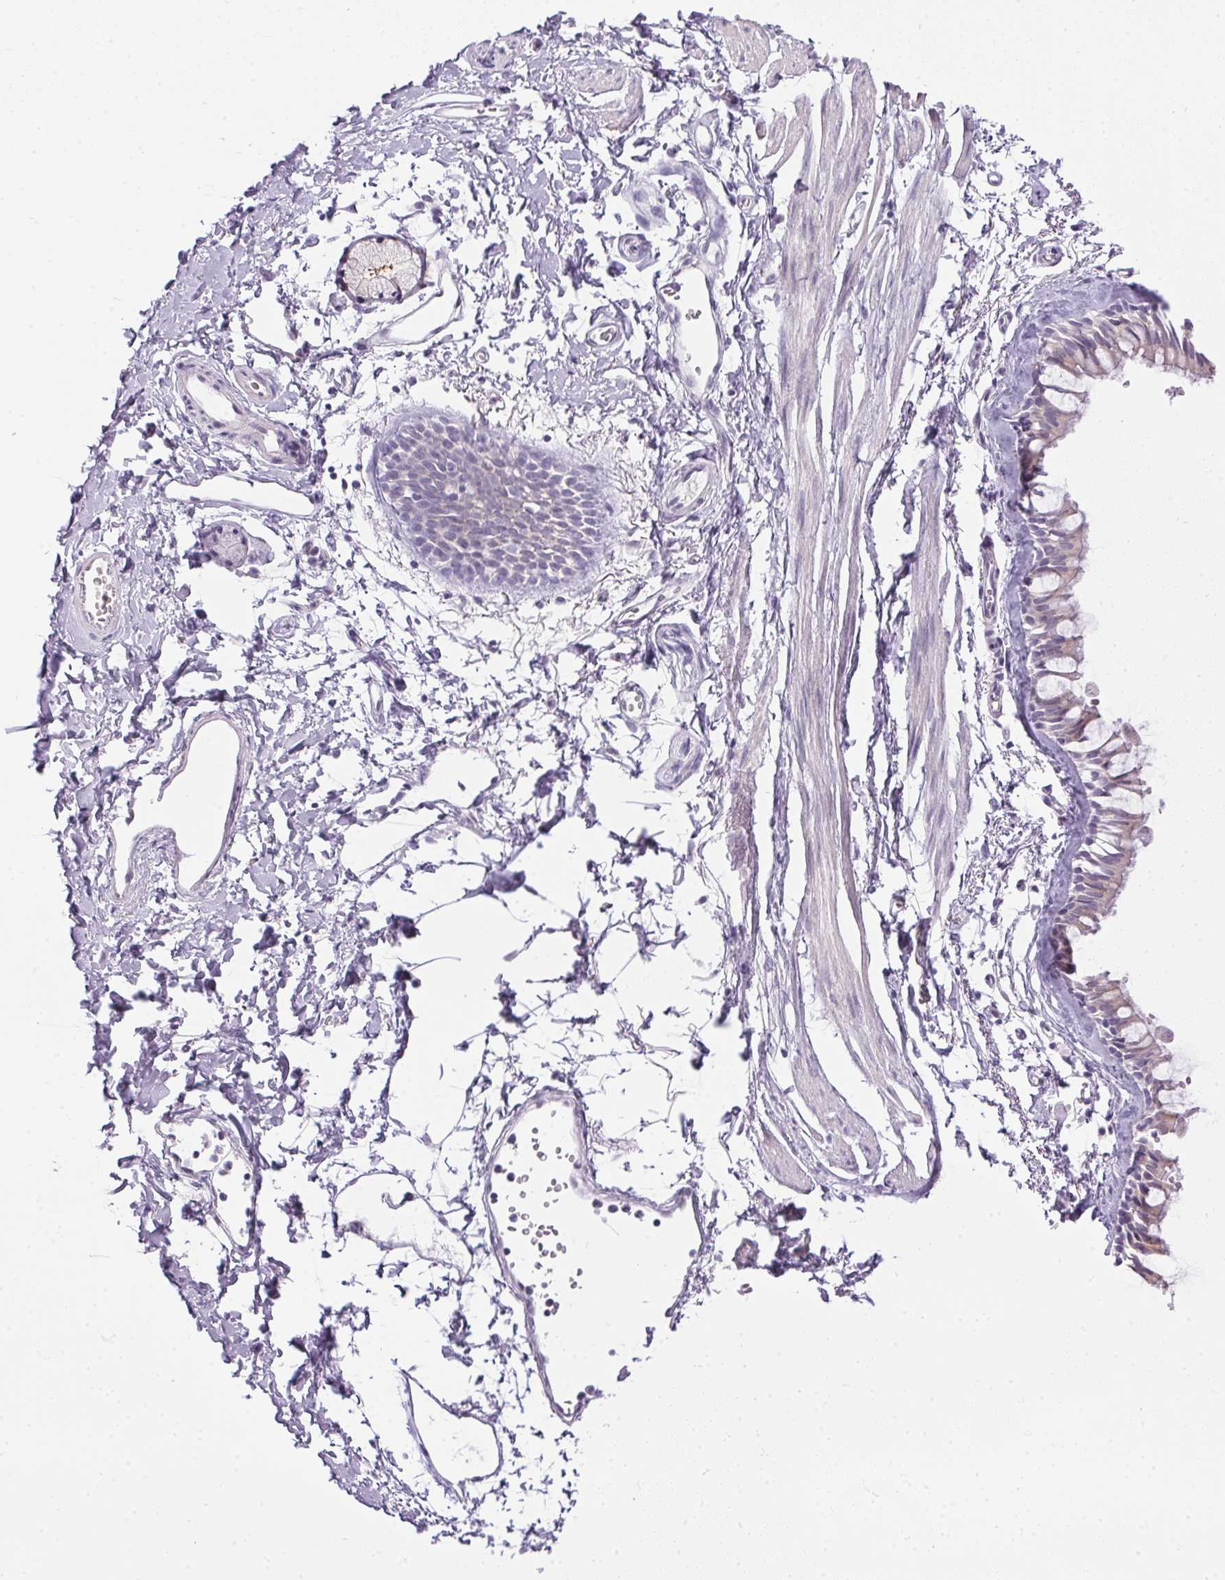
{"staining": {"intensity": "negative", "quantity": "none", "location": "none"}, "tissue": "bronchus", "cell_type": "Respiratory epithelial cells", "image_type": "normal", "snomed": [{"axis": "morphology", "description": "Normal tissue, NOS"}, {"axis": "topography", "description": "Cartilage tissue"}, {"axis": "topography", "description": "Bronchus"}], "caption": "Respiratory epithelial cells are negative for protein expression in benign human bronchus.", "gene": "GBP6", "patient": {"sex": "female", "age": 59}}